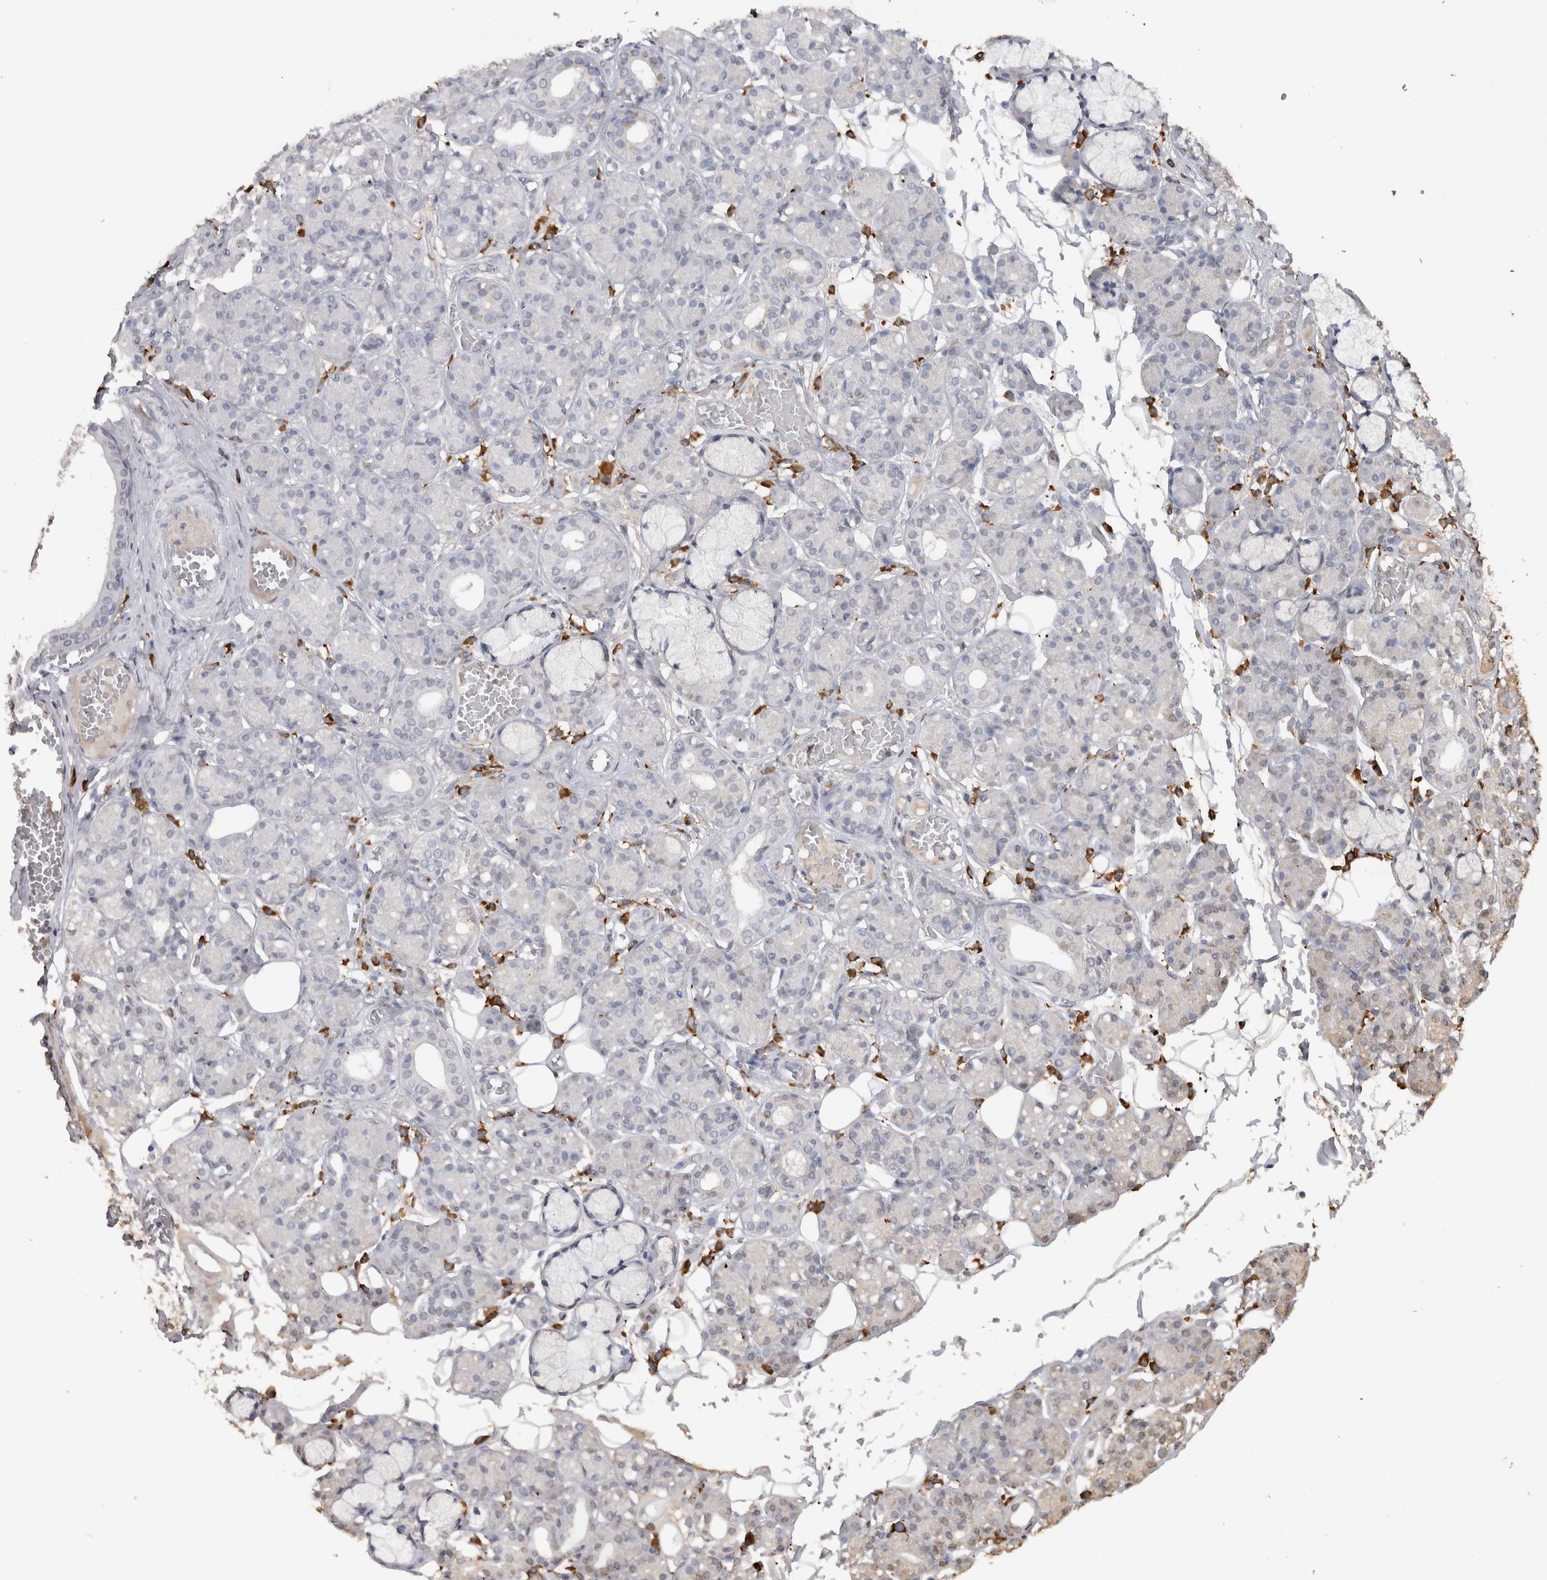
{"staining": {"intensity": "negative", "quantity": "none", "location": "none"}, "tissue": "salivary gland", "cell_type": "Glandular cells", "image_type": "normal", "snomed": [{"axis": "morphology", "description": "Normal tissue, NOS"}, {"axis": "topography", "description": "Salivary gland"}], "caption": "The histopathology image exhibits no staining of glandular cells in benign salivary gland.", "gene": "CRELD2", "patient": {"sex": "male", "age": 63}}